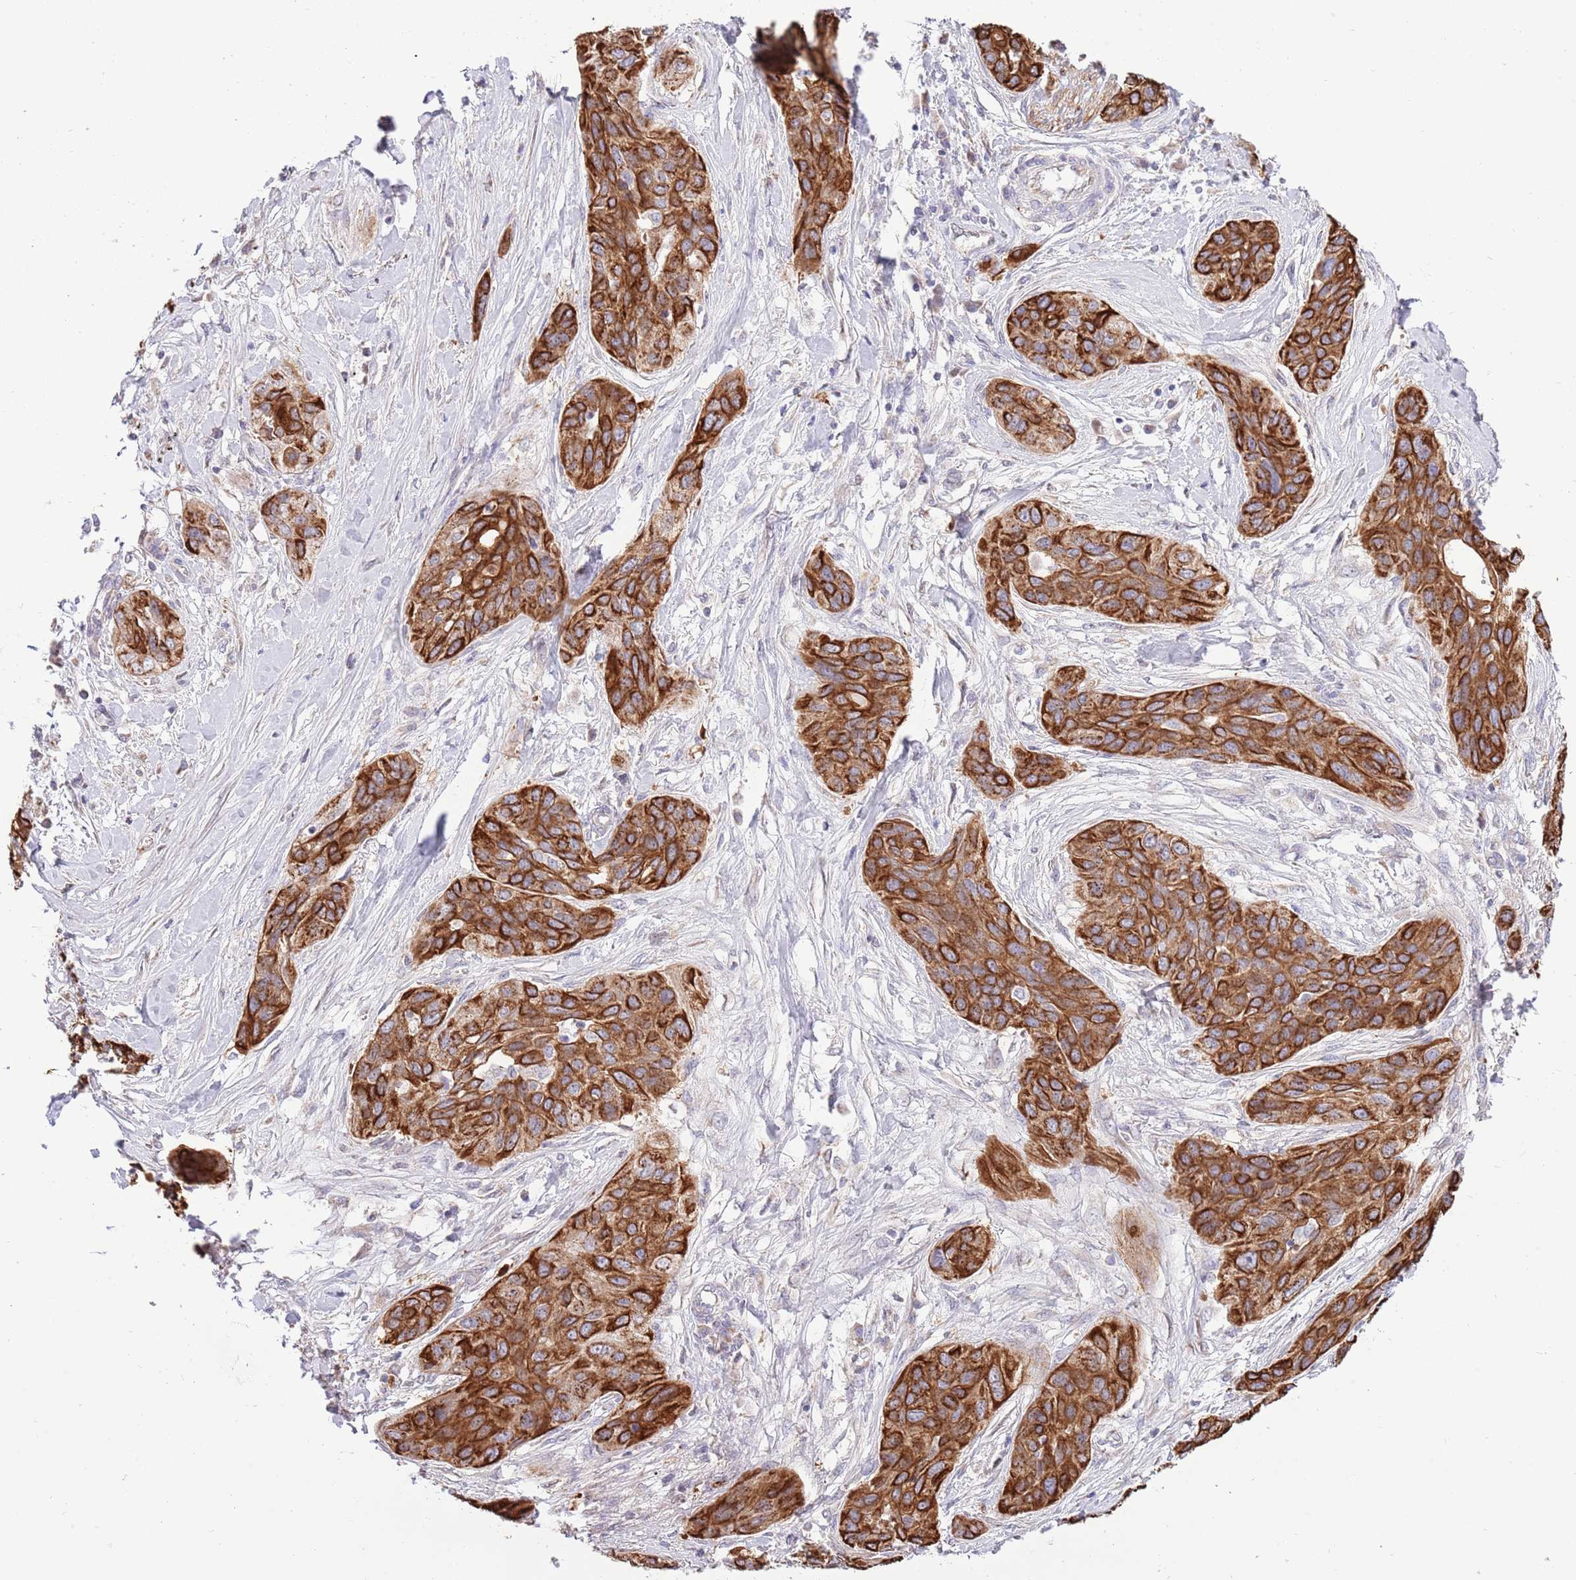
{"staining": {"intensity": "strong", "quantity": ">75%", "location": "cytoplasmic/membranous"}, "tissue": "lung cancer", "cell_type": "Tumor cells", "image_type": "cancer", "snomed": [{"axis": "morphology", "description": "Squamous cell carcinoma, NOS"}, {"axis": "topography", "description": "Lung"}], "caption": "Immunohistochemical staining of lung squamous cell carcinoma demonstrates high levels of strong cytoplasmic/membranous positivity in approximately >75% of tumor cells.", "gene": "ARL2BP", "patient": {"sex": "female", "age": 70}}